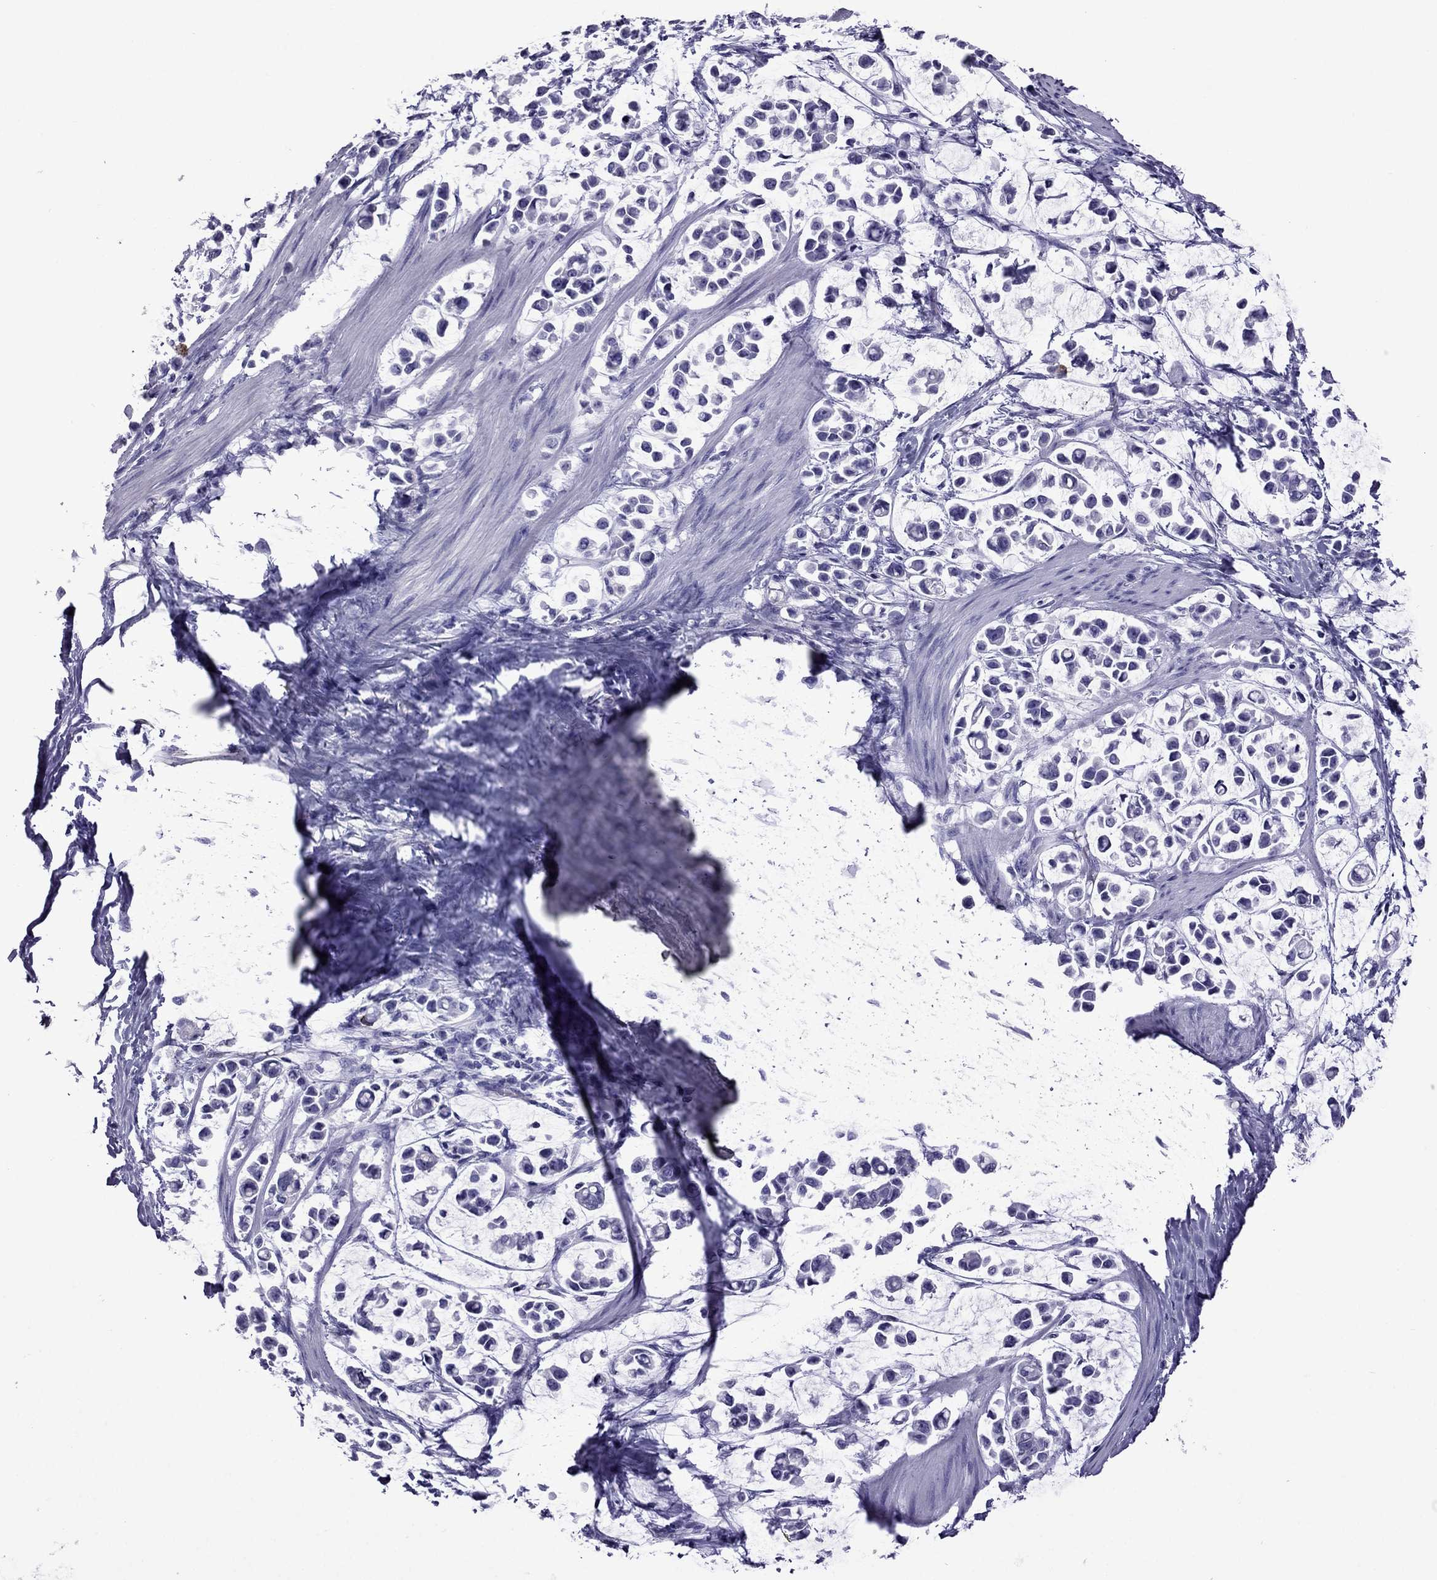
{"staining": {"intensity": "negative", "quantity": "none", "location": "none"}, "tissue": "stomach cancer", "cell_type": "Tumor cells", "image_type": "cancer", "snomed": [{"axis": "morphology", "description": "Adenocarcinoma, NOS"}, {"axis": "topography", "description": "Stomach"}], "caption": "IHC micrograph of stomach cancer (adenocarcinoma) stained for a protein (brown), which demonstrates no positivity in tumor cells.", "gene": "MYL11", "patient": {"sex": "male", "age": 82}}